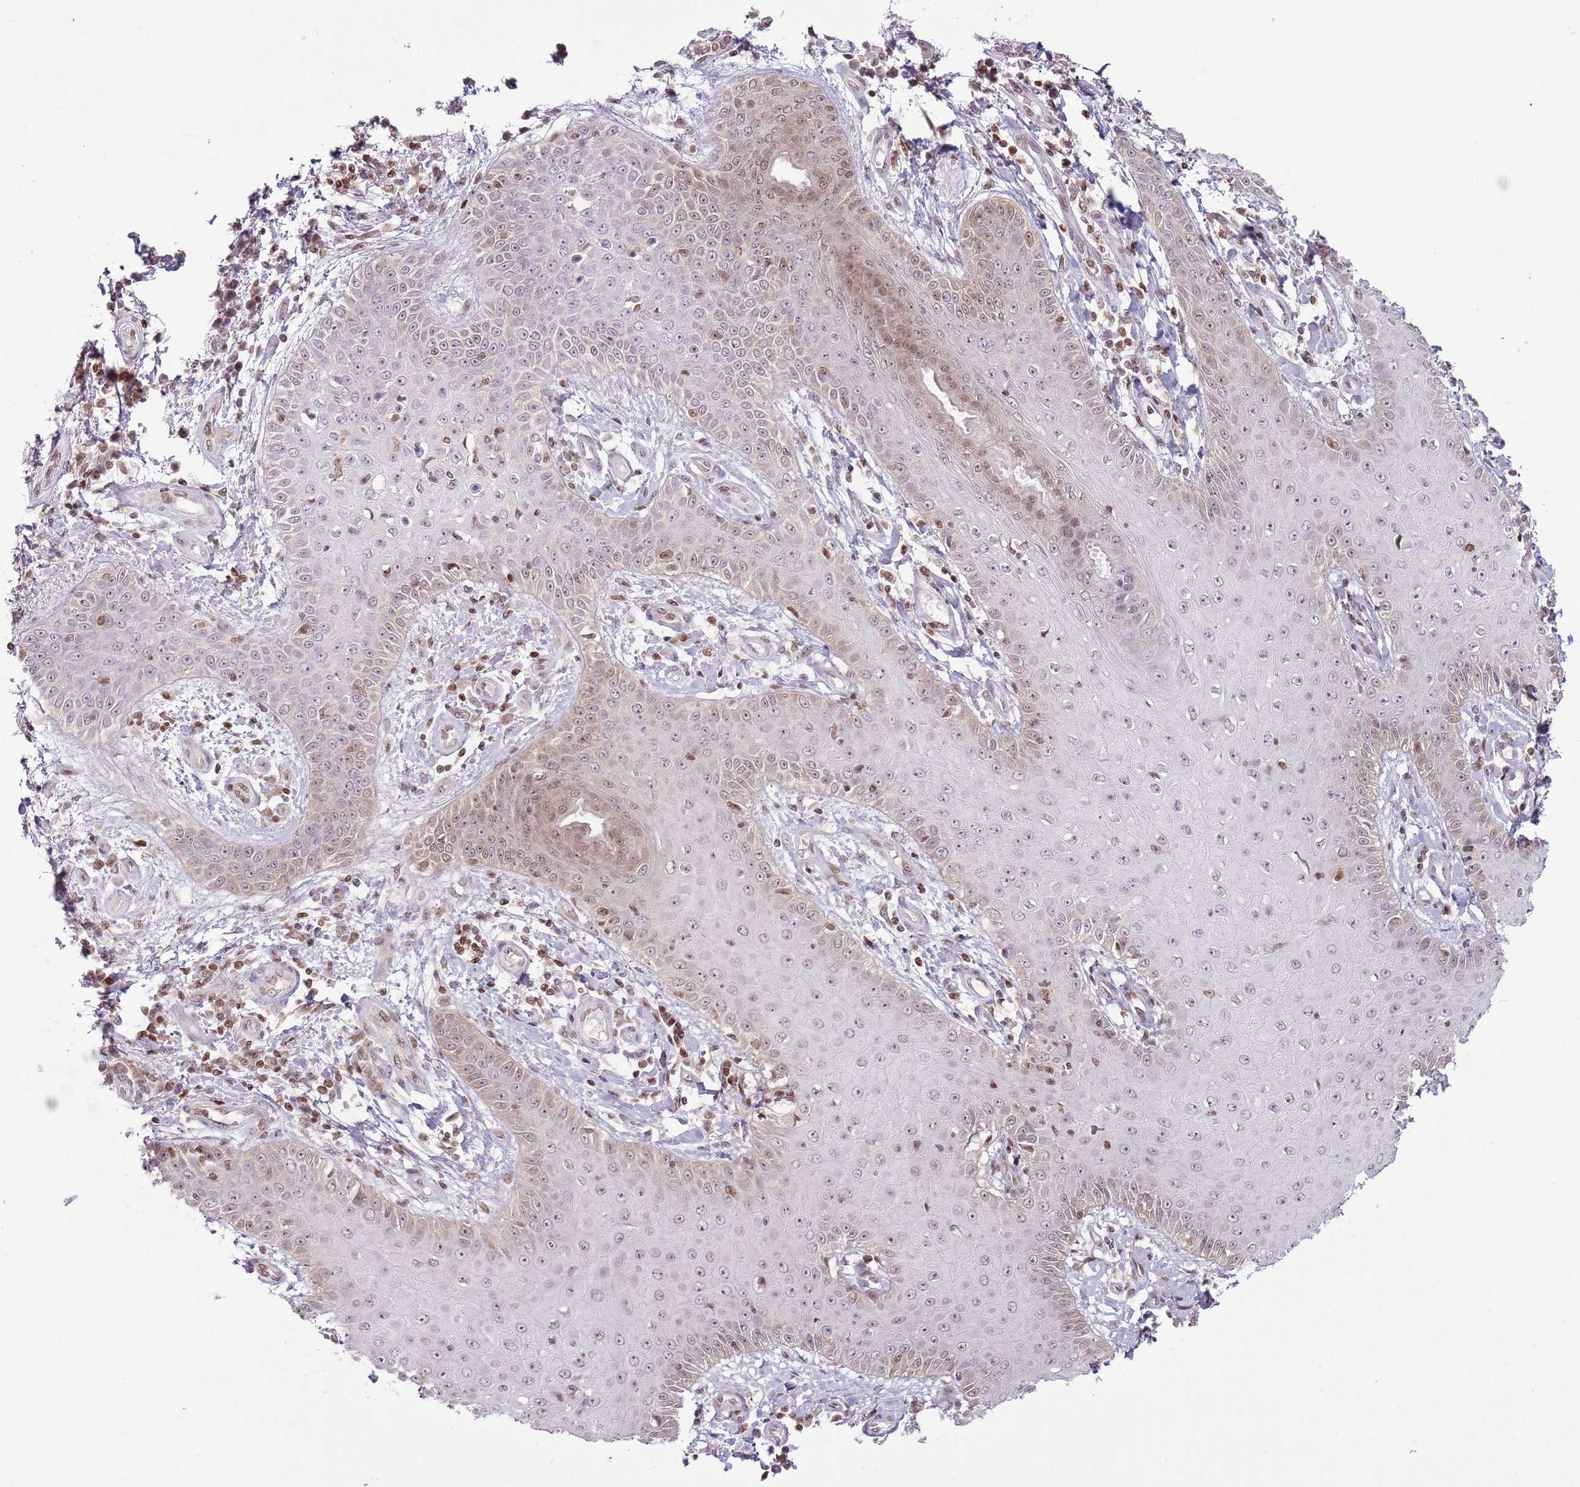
{"staining": {"intensity": "weak", "quantity": "25%-75%", "location": "nuclear"}, "tissue": "skin cancer", "cell_type": "Tumor cells", "image_type": "cancer", "snomed": [{"axis": "morphology", "description": "Squamous cell carcinoma, NOS"}, {"axis": "topography", "description": "Skin"}], "caption": "Brown immunohistochemical staining in human skin squamous cell carcinoma displays weak nuclear staining in about 25%-75% of tumor cells.", "gene": "SELENOH", "patient": {"sex": "male", "age": 70}}